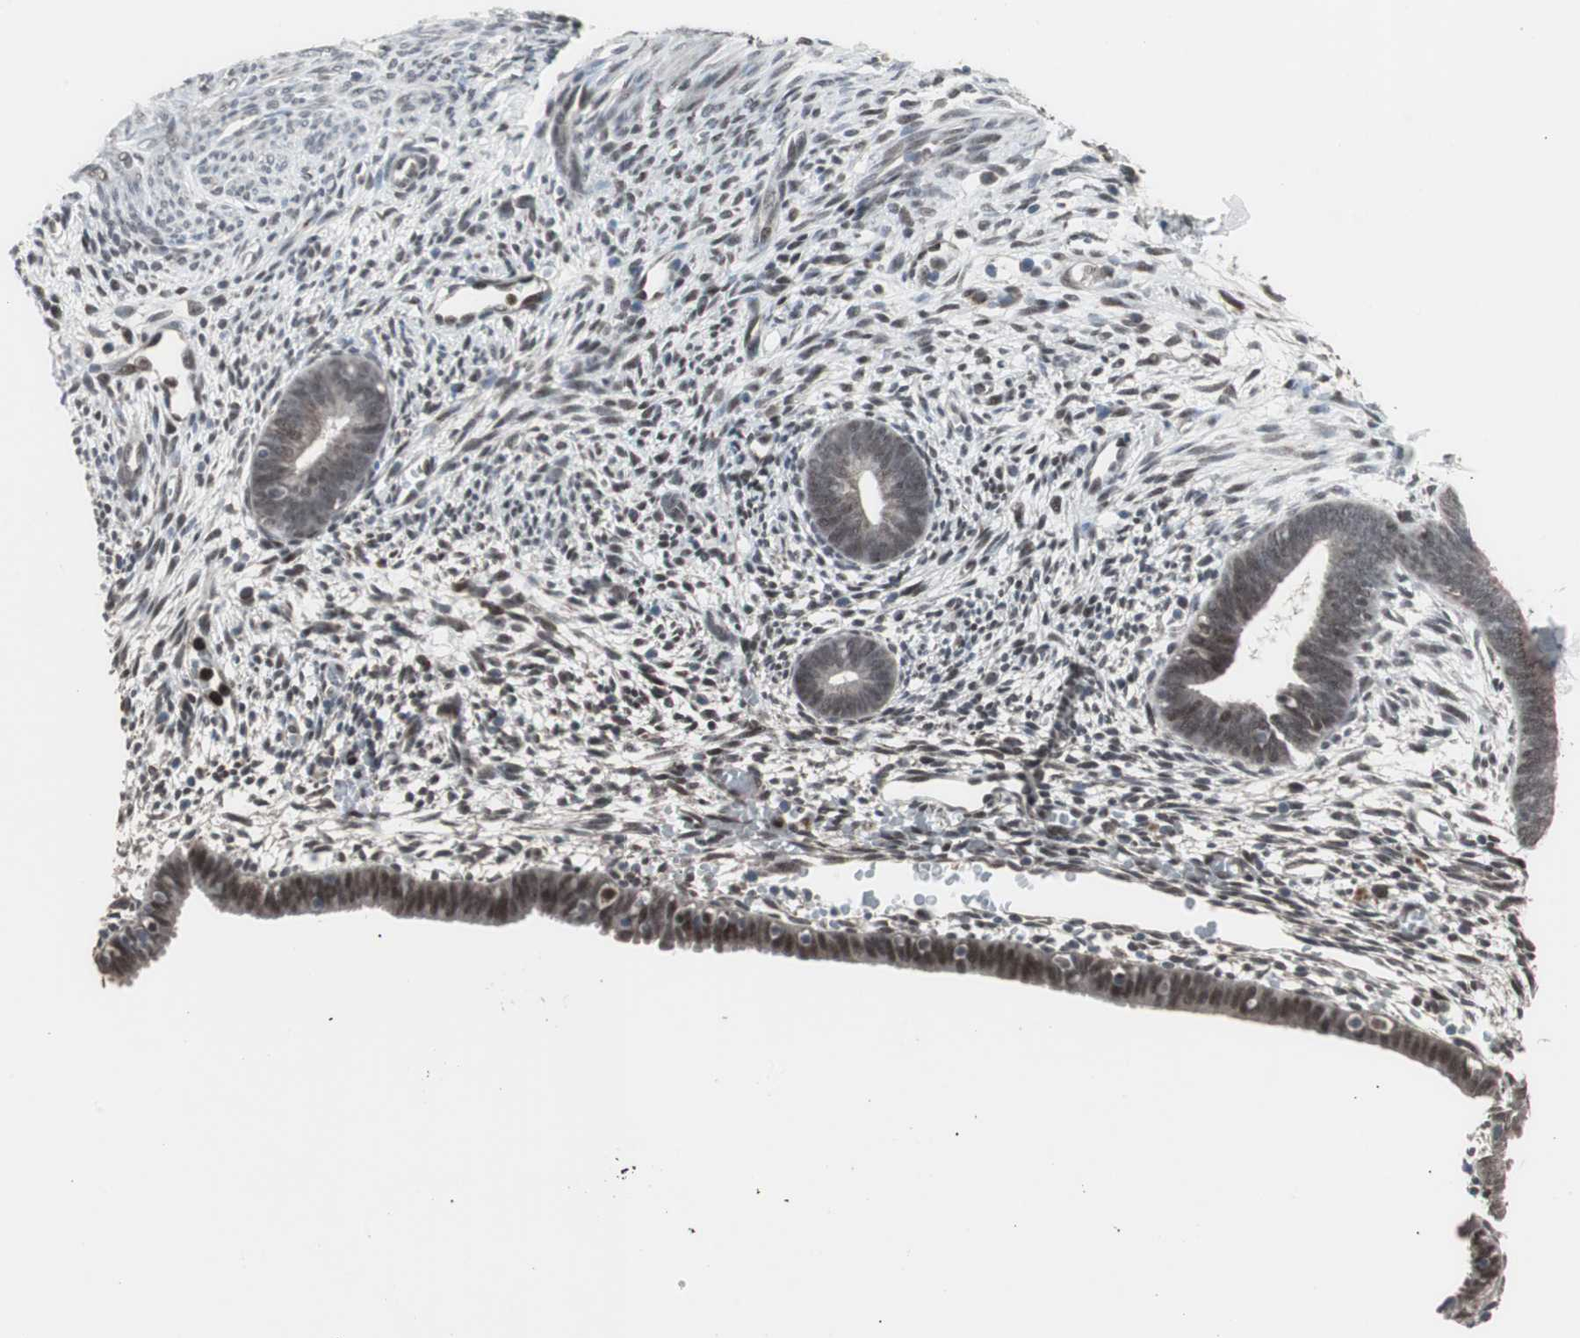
{"staining": {"intensity": "weak", "quantity": "25%-75%", "location": "nuclear"}, "tissue": "endometrium", "cell_type": "Cells in endometrial stroma", "image_type": "normal", "snomed": [{"axis": "morphology", "description": "Normal tissue, NOS"}, {"axis": "morphology", "description": "Atrophy, NOS"}, {"axis": "topography", "description": "Uterus"}, {"axis": "topography", "description": "Endometrium"}], "caption": "This histopathology image reveals immunohistochemistry staining of unremarkable human endometrium, with low weak nuclear staining in approximately 25%-75% of cells in endometrial stroma.", "gene": "RXRA", "patient": {"sex": "female", "age": 68}}